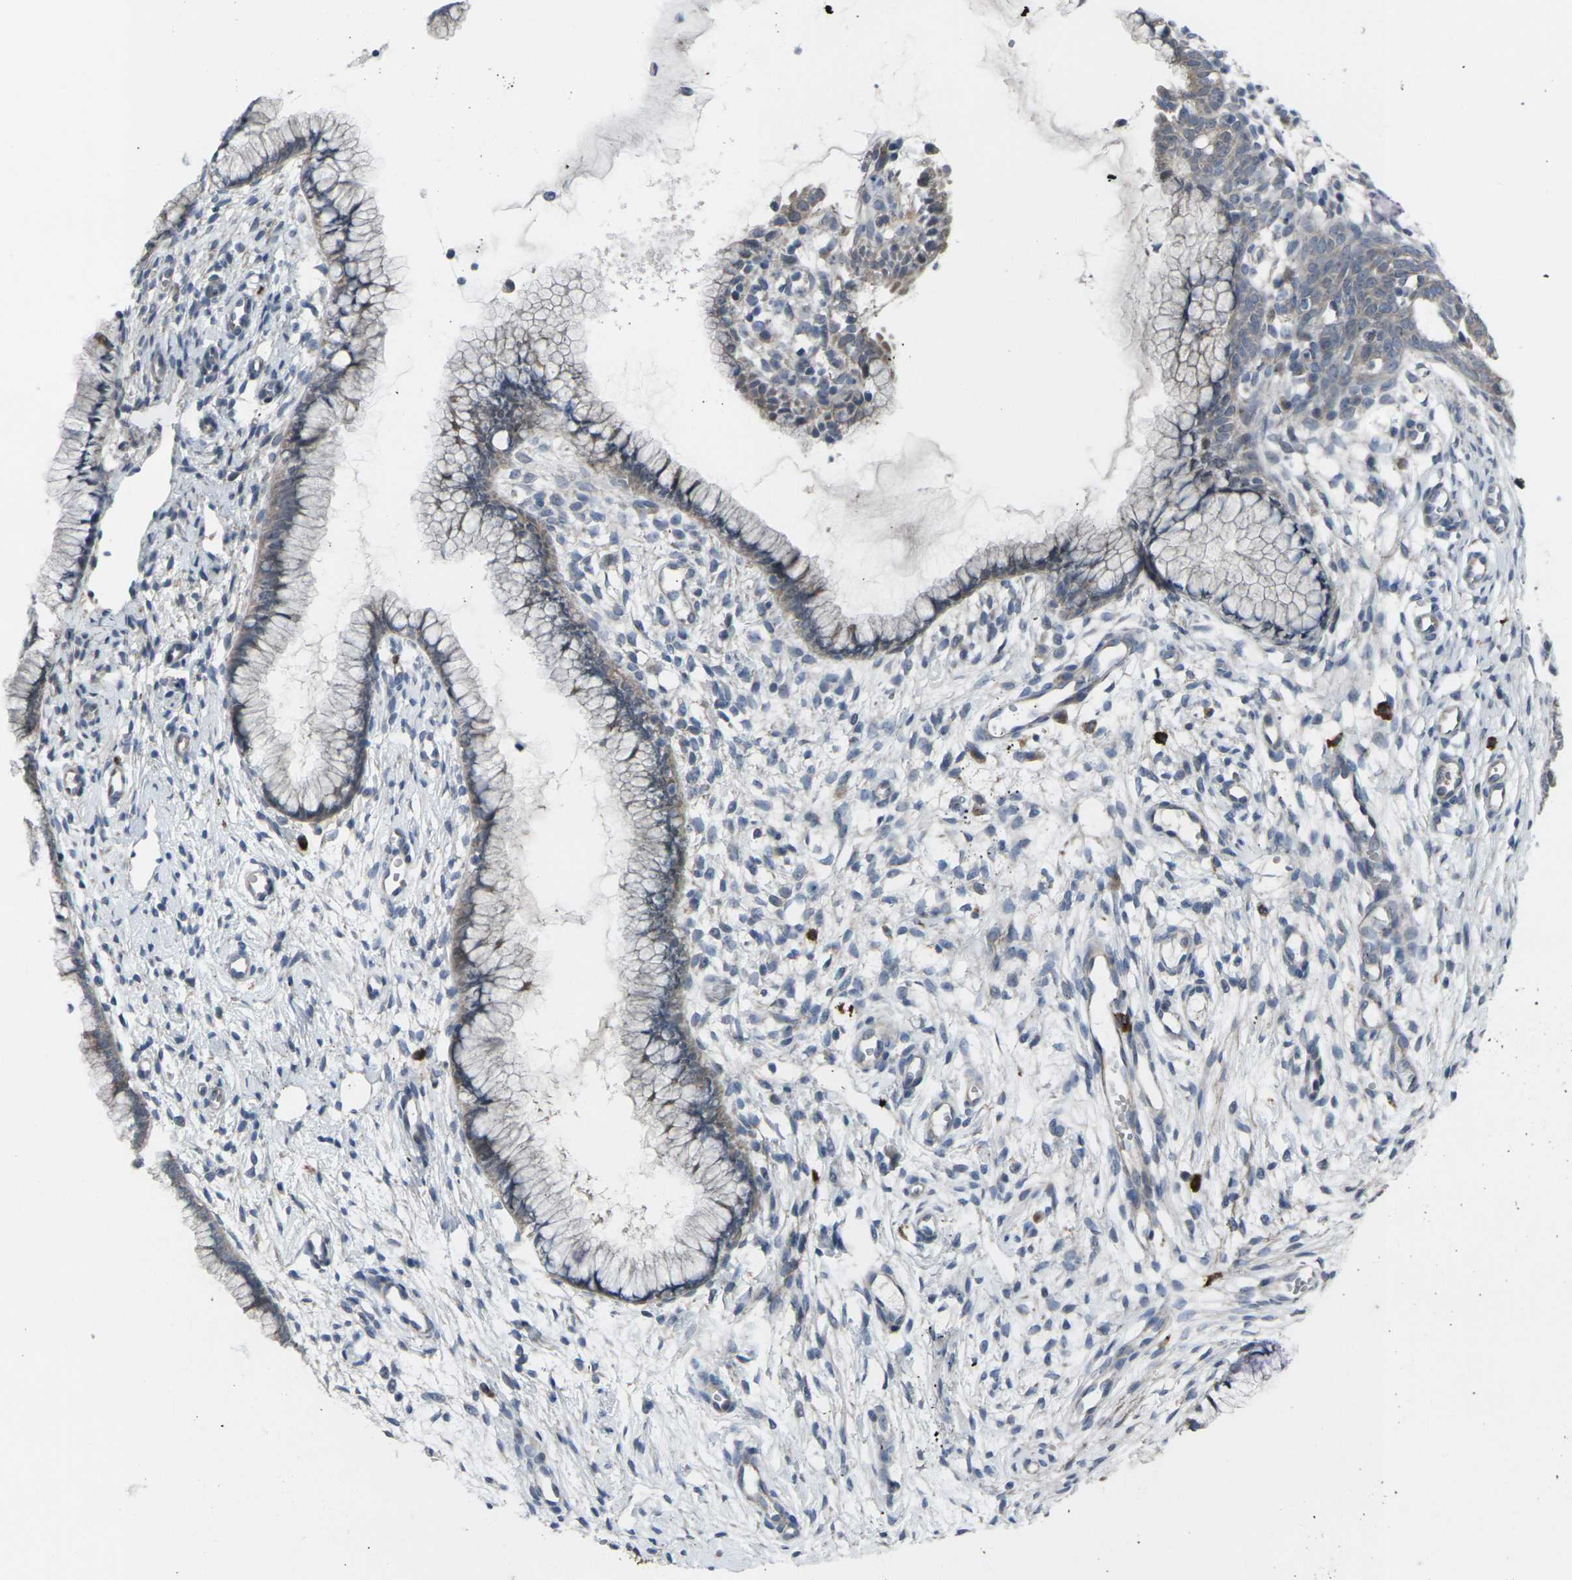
{"staining": {"intensity": "weak", "quantity": ">75%", "location": "cytoplasmic/membranous"}, "tissue": "cervix", "cell_type": "Glandular cells", "image_type": "normal", "snomed": [{"axis": "morphology", "description": "Normal tissue, NOS"}, {"axis": "topography", "description": "Cervix"}], "caption": "Immunohistochemistry (IHC) staining of normal cervix, which displays low levels of weak cytoplasmic/membranous staining in about >75% of glandular cells indicating weak cytoplasmic/membranous protein staining. The staining was performed using DAB (brown) for protein detection and nuclei were counterstained in hematoxylin (blue).", "gene": "CCR10", "patient": {"sex": "female", "age": 65}}